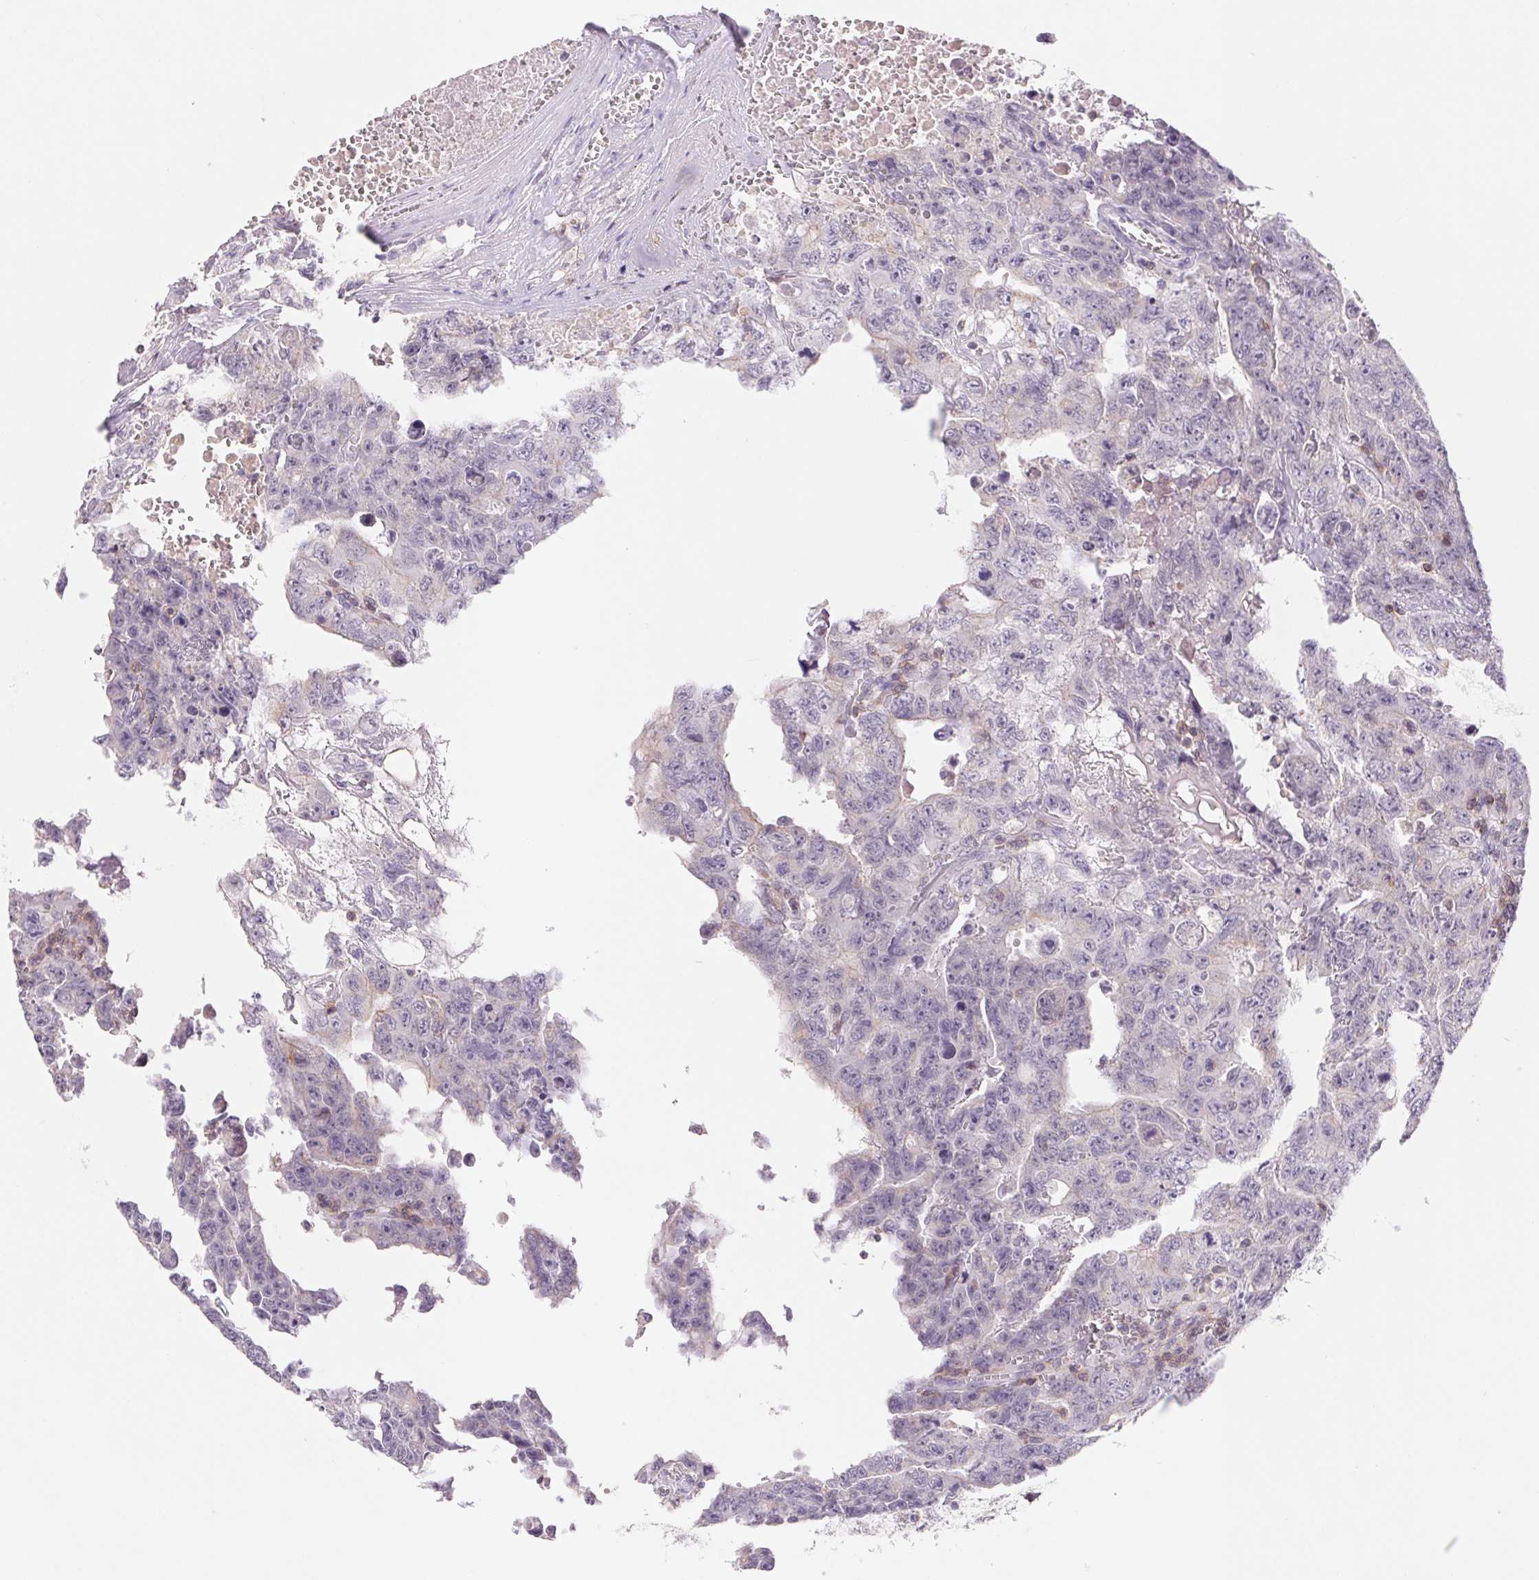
{"staining": {"intensity": "negative", "quantity": "none", "location": "none"}, "tissue": "testis cancer", "cell_type": "Tumor cells", "image_type": "cancer", "snomed": [{"axis": "morphology", "description": "Carcinoma, Embryonal, NOS"}, {"axis": "topography", "description": "Testis"}], "caption": "Protein analysis of testis cancer displays no significant expression in tumor cells. (DAB immunohistochemistry, high magnification).", "gene": "KIF26A", "patient": {"sex": "male", "age": 24}}